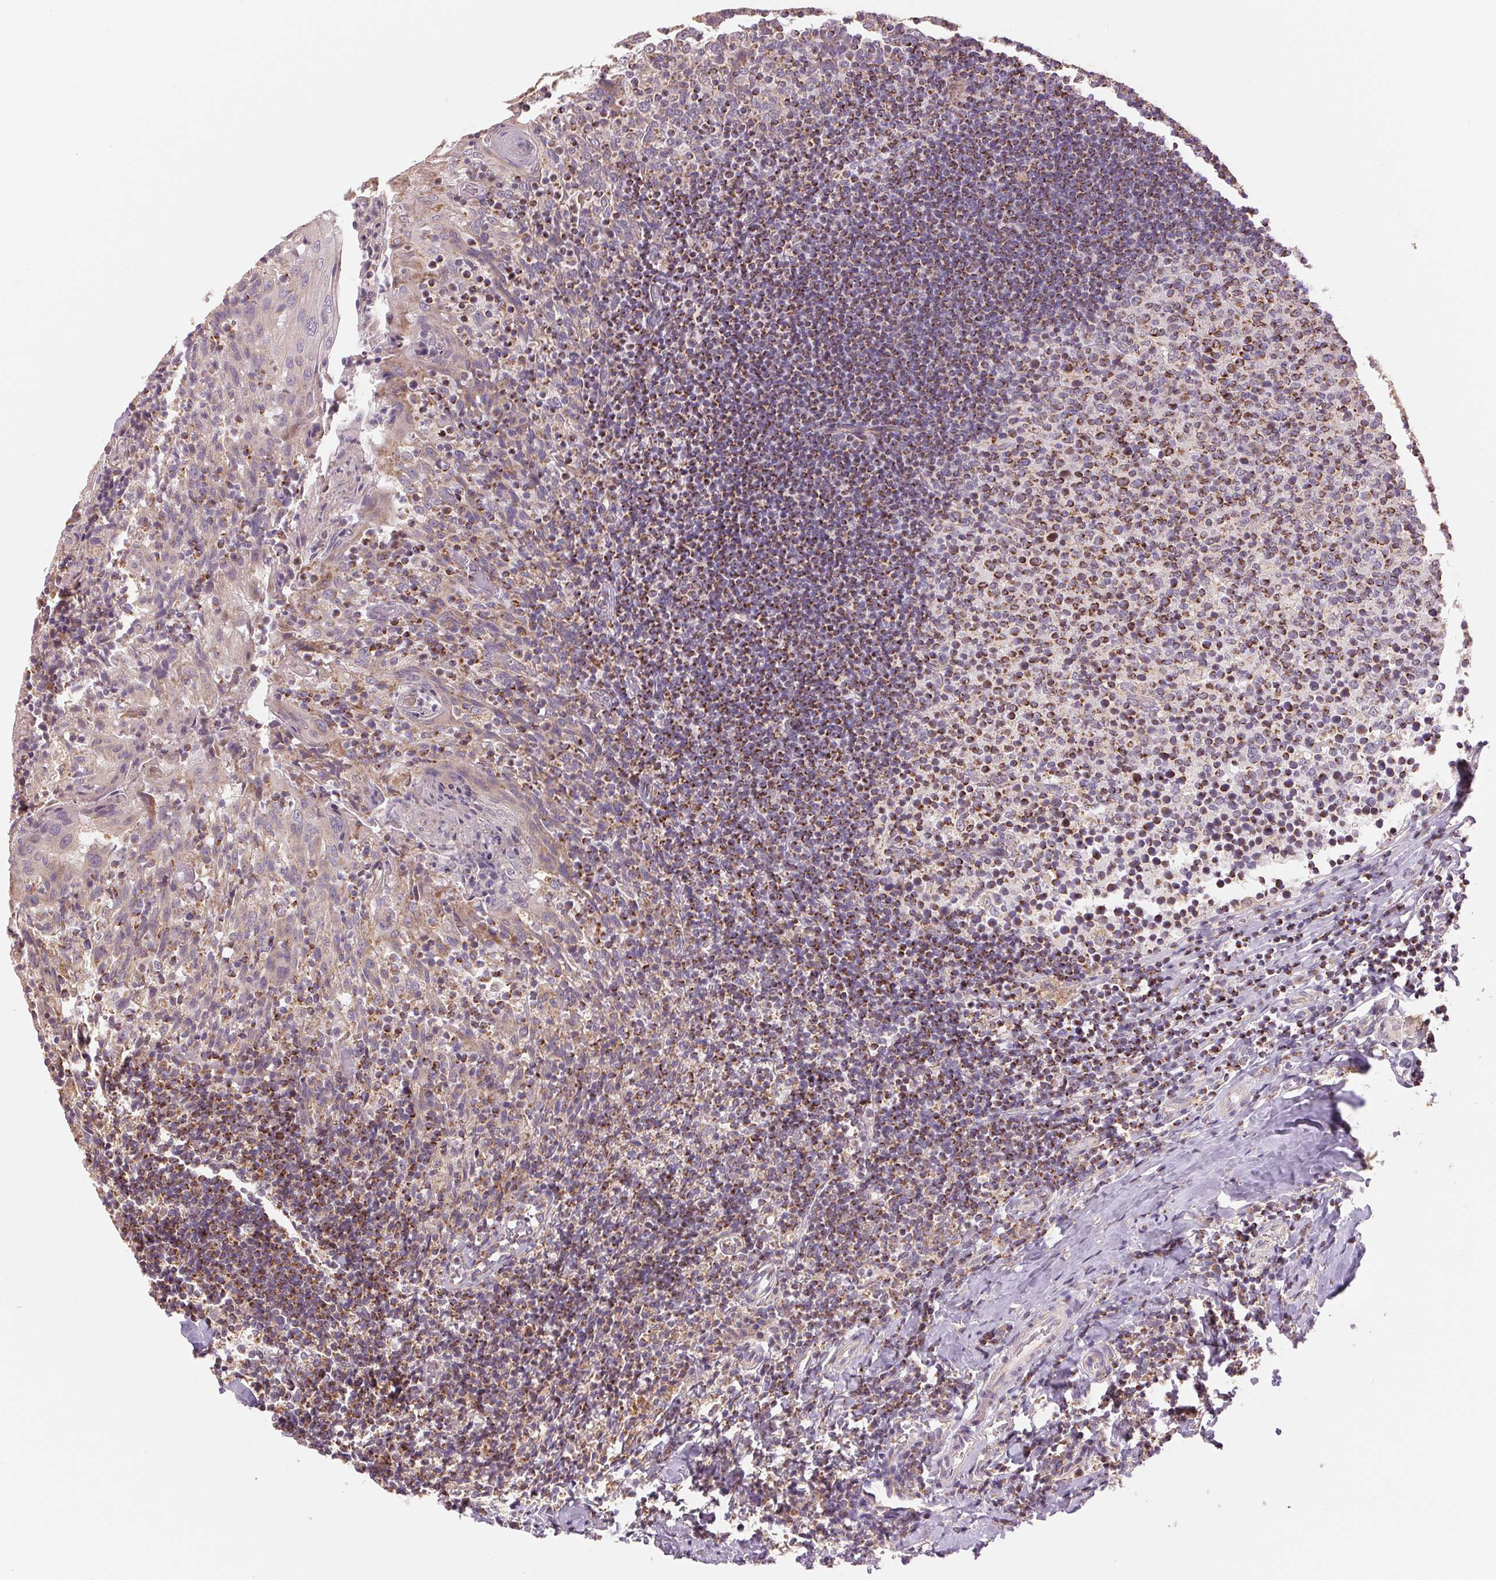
{"staining": {"intensity": "moderate", "quantity": "25%-75%", "location": "cytoplasmic/membranous"}, "tissue": "tonsil", "cell_type": "Germinal center cells", "image_type": "normal", "snomed": [{"axis": "morphology", "description": "Normal tissue, NOS"}, {"axis": "topography", "description": "Tonsil"}], "caption": "IHC histopathology image of normal tonsil: tonsil stained using immunohistochemistry displays medium levels of moderate protein expression localized specifically in the cytoplasmic/membranous of germinal center cells, appearing as a cytoplasmic/membranous brown color.", "gene": "DGUOK", "patient": {"sex": "female", "age": 10}}